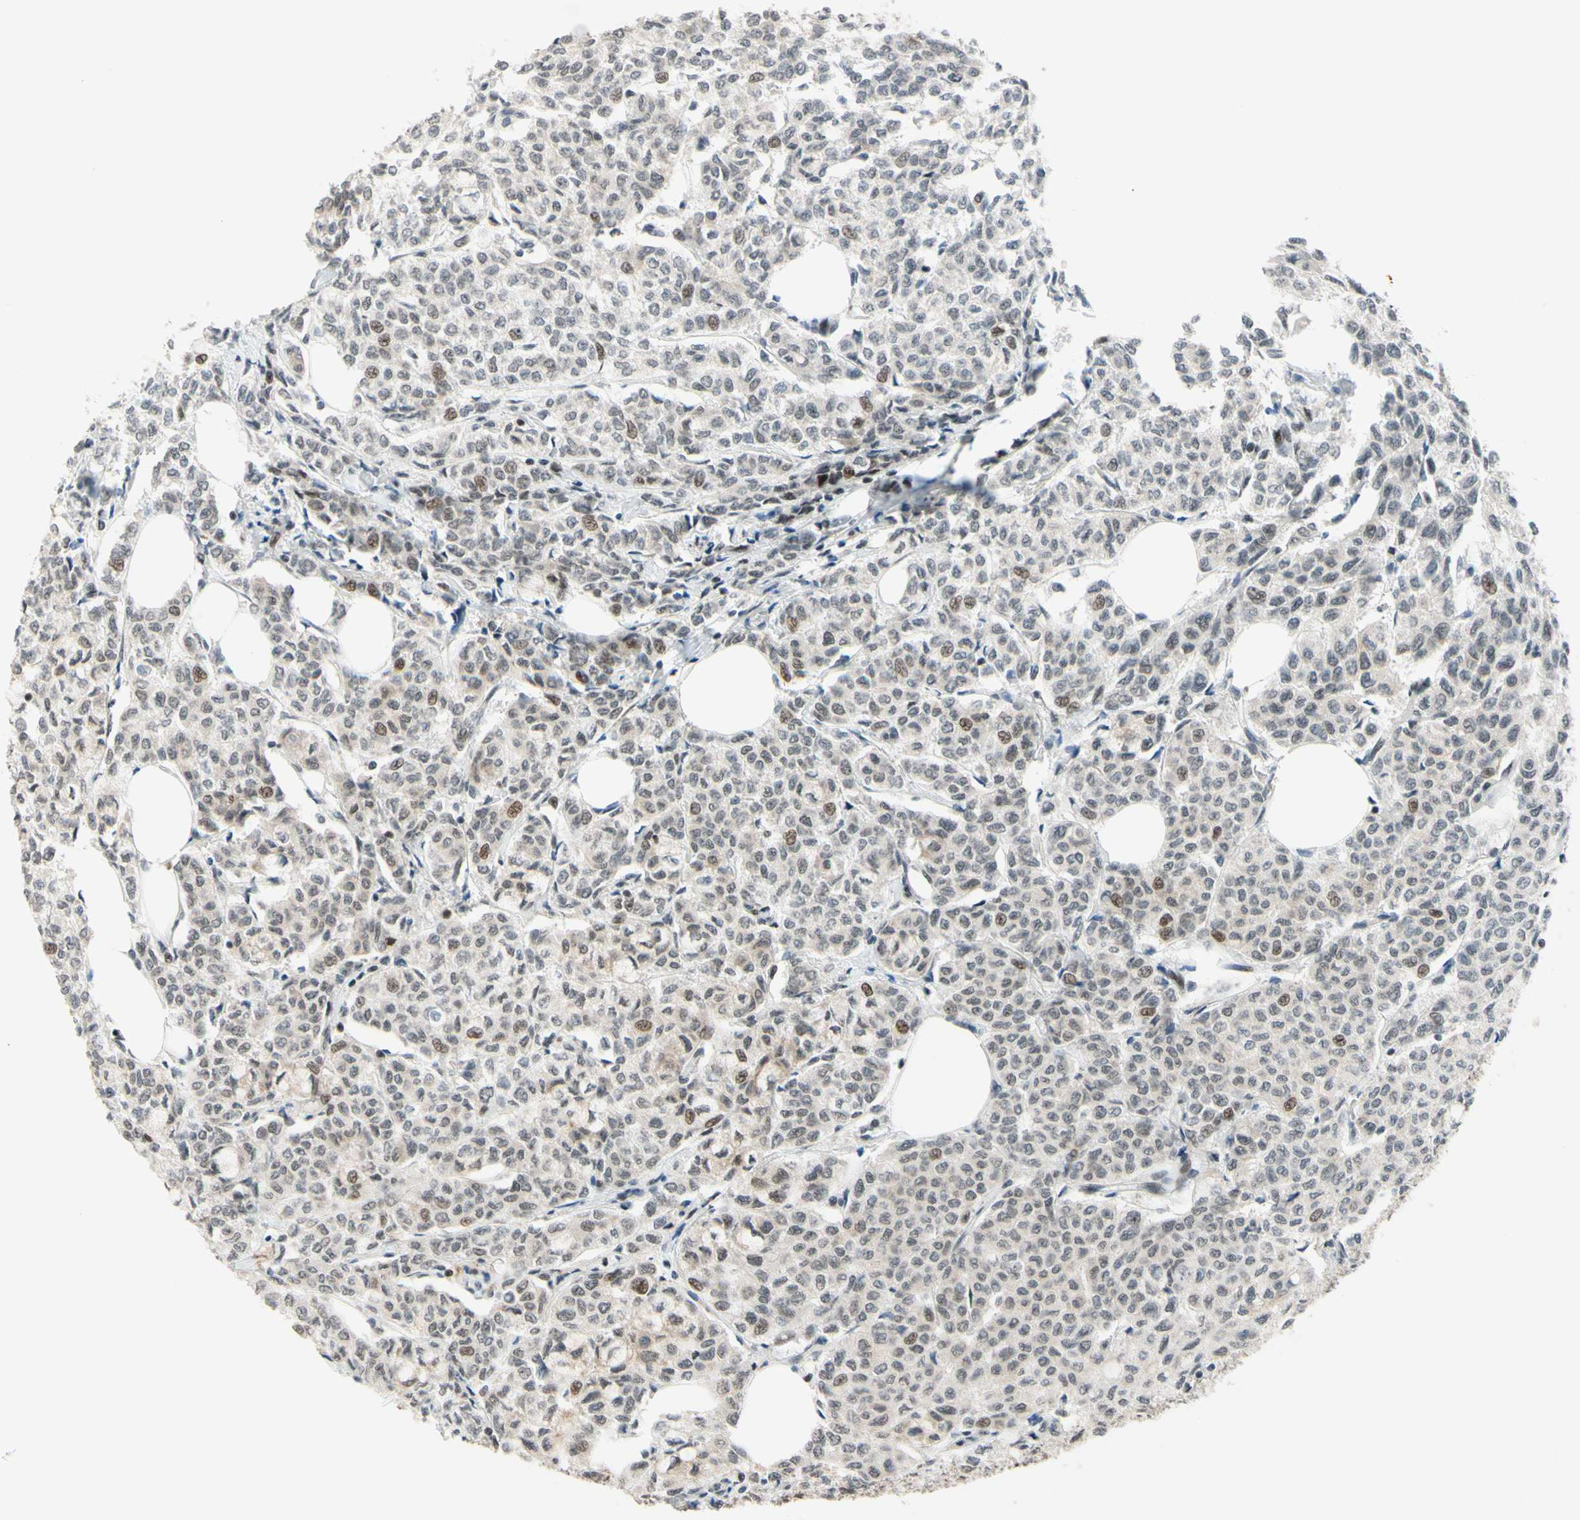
{"staining": {"intensity": "moderate", "quantity": "<25%", "location": "nuclear"}, "tissue": "breast cancer", "cell_type": "Tumor cells", "image_type": "cancer", "snomed": [{"axis": "morphology", "description": "Lobular carcinoma"}, {"axis": "topography", "description": "Breast"}], "caption": "Moderate nuclear staining is appreciated in approximately <25% of tumor cells in lobular carcinoma (breast). Nuclei are stained in blue.", "gene": "BRMS1", "patient": {"sex": "female", "age": 60}}